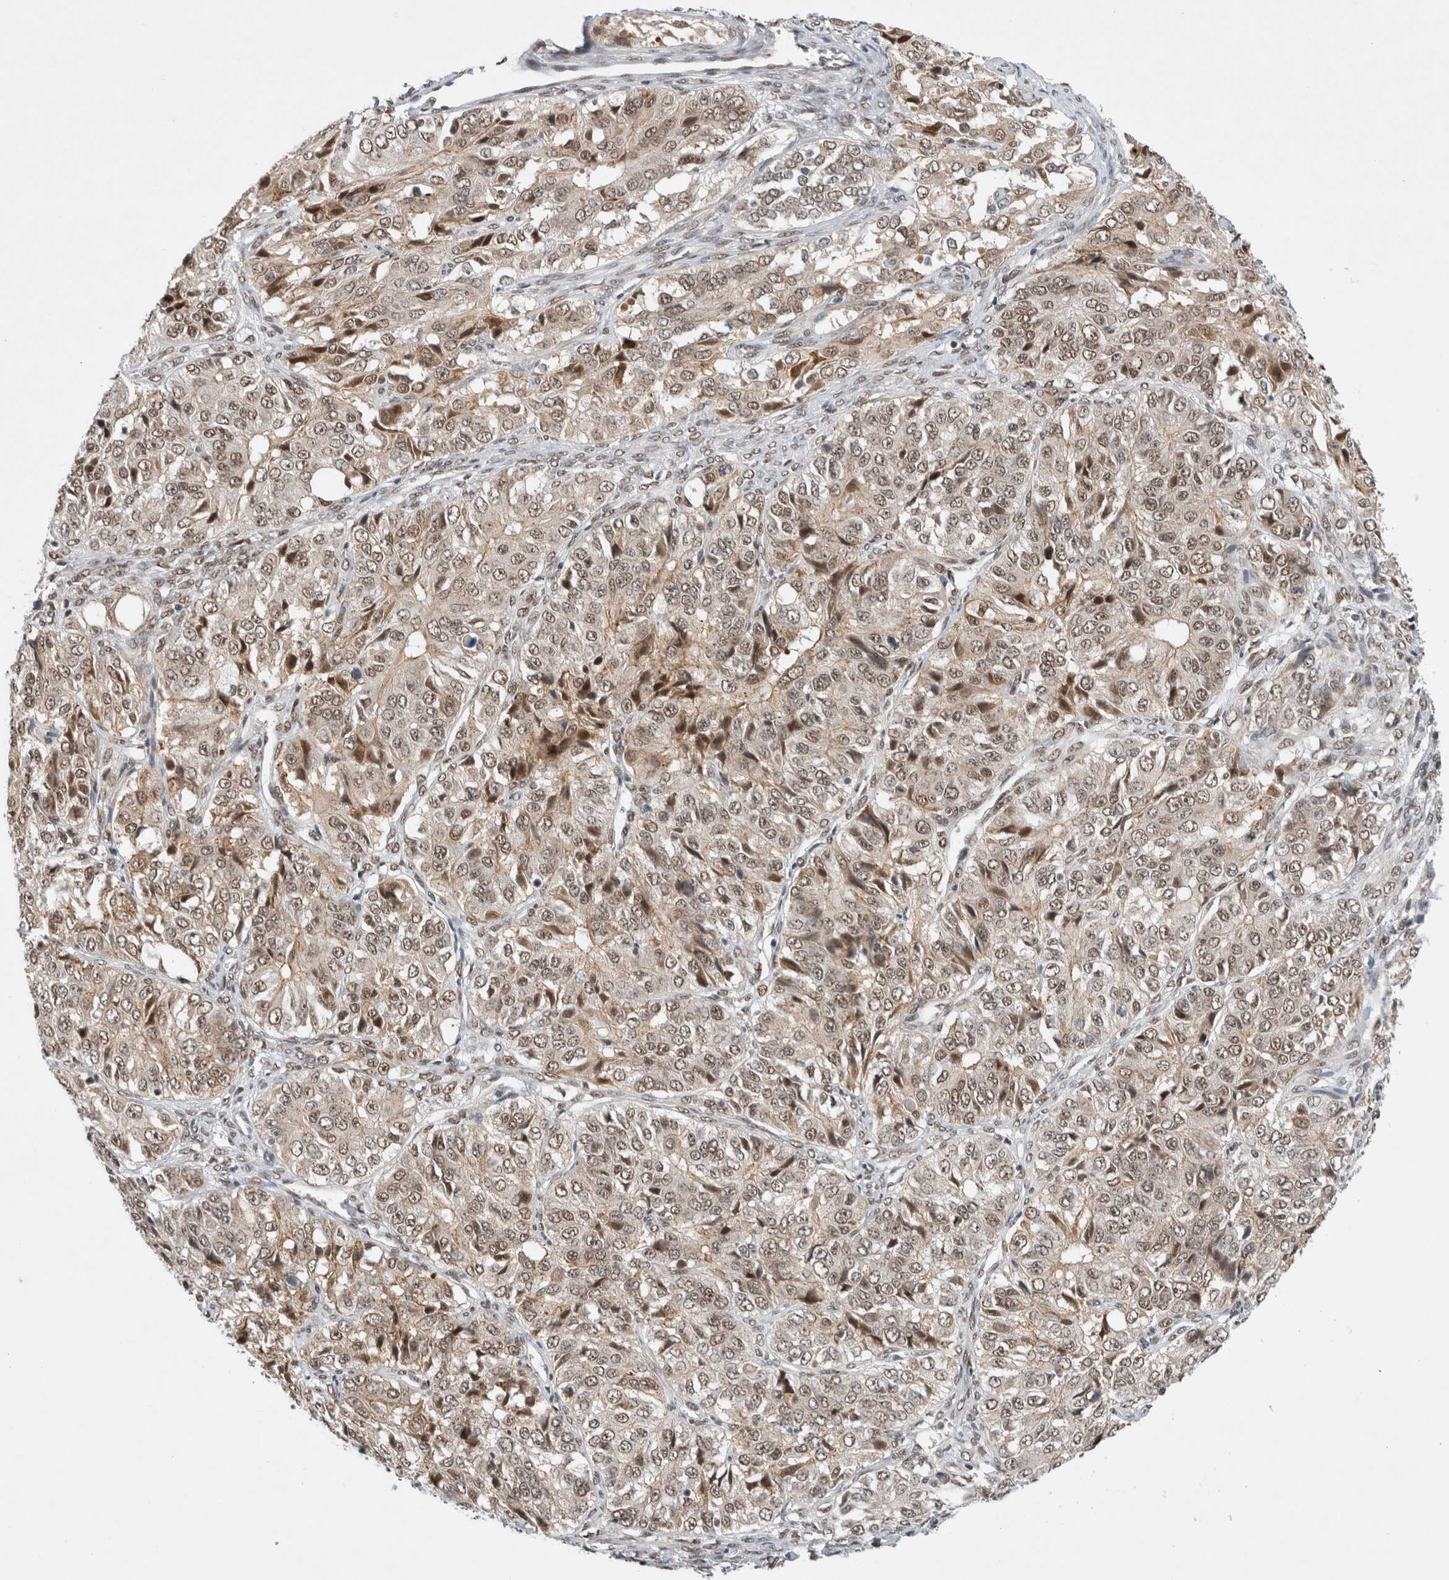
{"staining": {"intensity": "moderate", "quantity": ">75%", "location": "cytoplasmic/membranous,nuclear"}, "tissue": "ovarian cancer", "cell_type": "Tumor cells", "image_type": "cancer", "snomed": [{"axis": "morphology", "description": "Carcinoma, endometroid"}, {"axis": "topography", "description": "Ovary"}], "caption": "Moderate cytoplasmic/membranous and nuclear protein expression is identified in approximately >75% of tumor cells in ovarian cancer (endometroid carcinoma). (Brightfield microscopy of DAB IHC at high magnification).", "gene": "NCAPG2", "patient": {"sex": "female", "age": 51}}